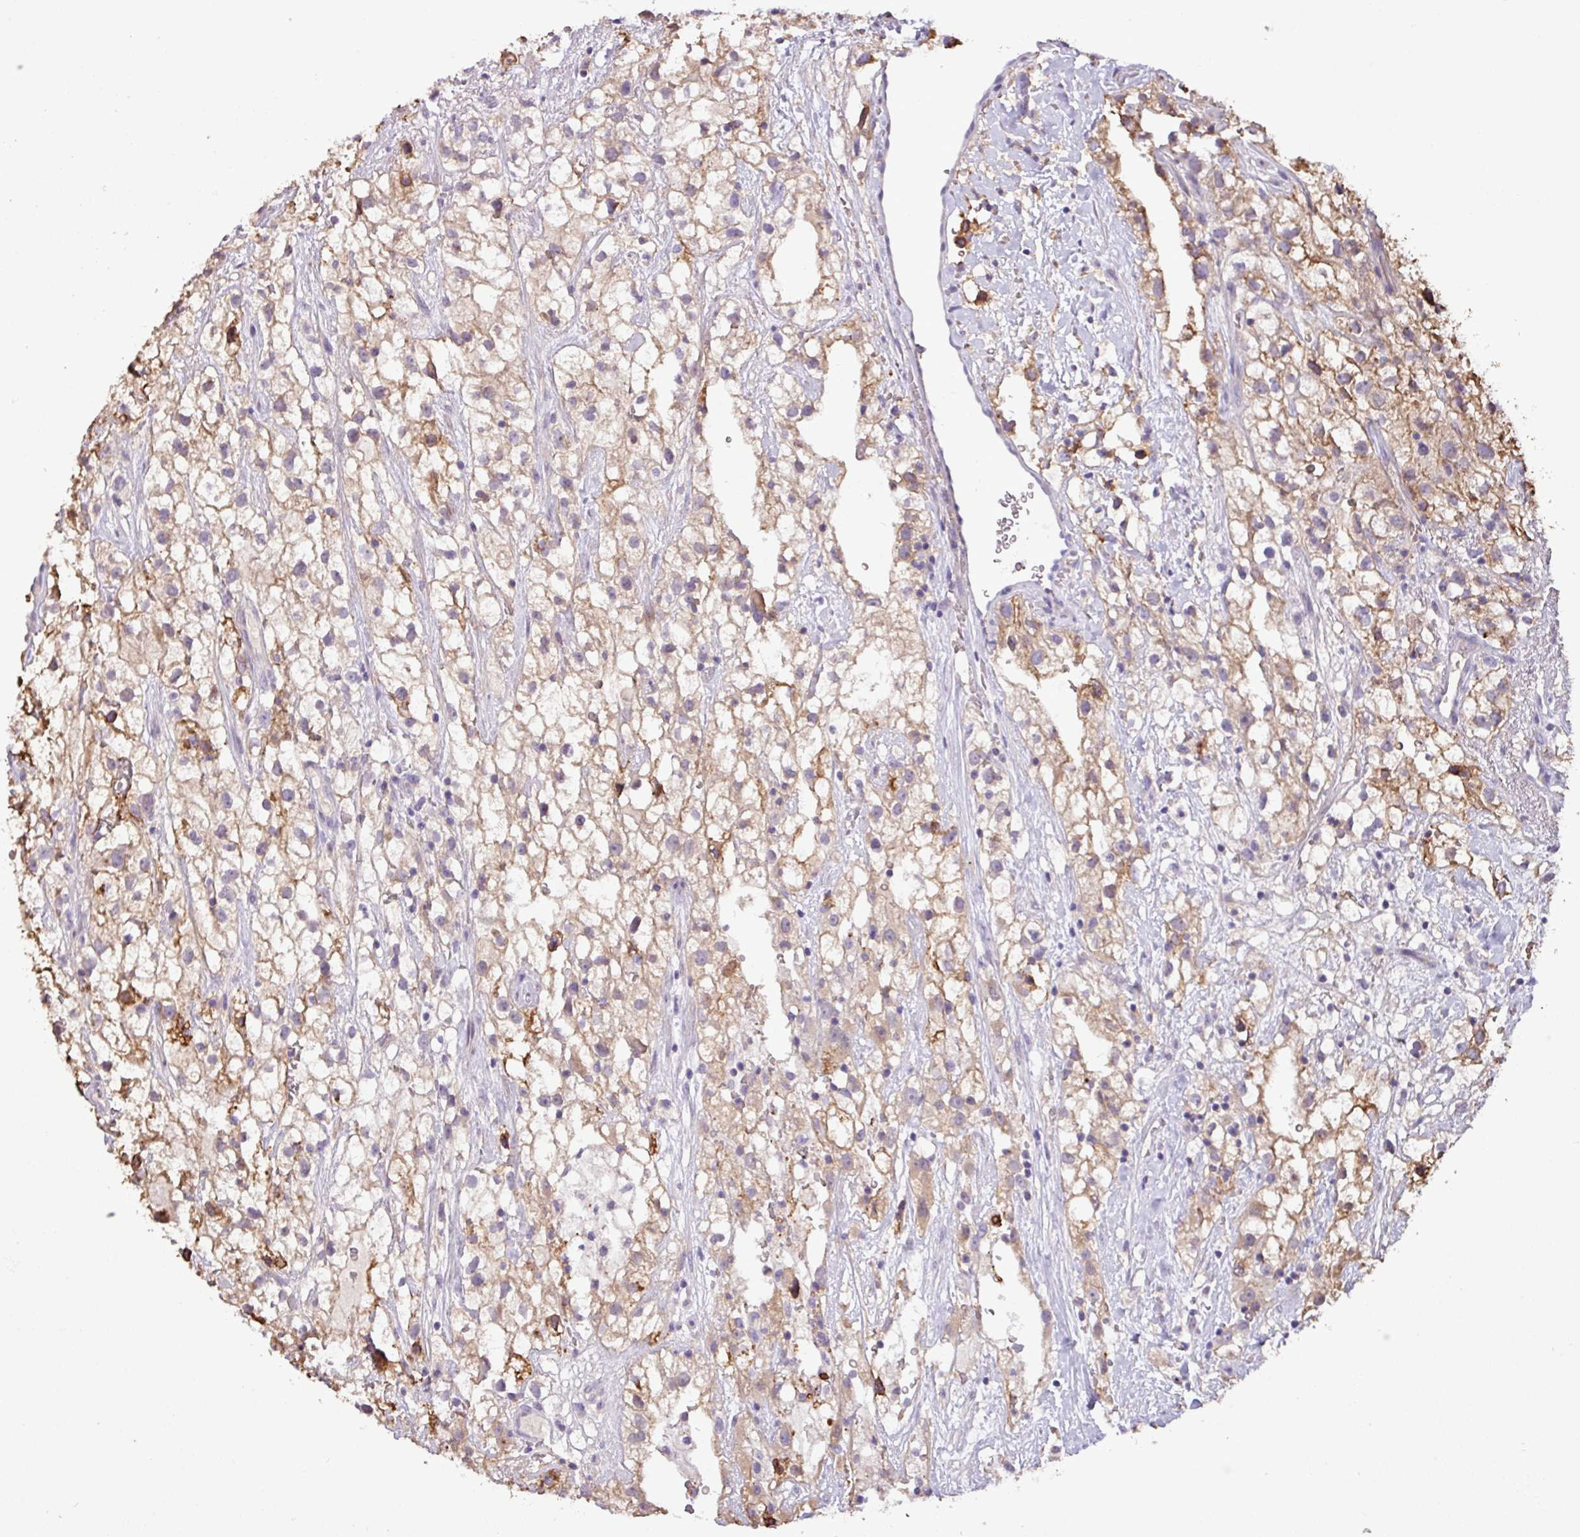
{"staining": {"intensity": "moderate", "quantity": ">75%", "location": "cytoplasmic/membranous"}, "tissue": "renal cancer", "cell_type": "Tumor cells", "image_type": "cancer", "snomed": [{"axis": "morphology", "description": "Adenocarcinoma, NOS"}, {"axis": "topography", "description": "Kidney"}], "caption": "Human adenocarcinoma (renal) stained with a protein marker displays moderate staining in tumor cells.", "gene": "PNLDC1", "patient": {"sex": "male", "age": 59}}